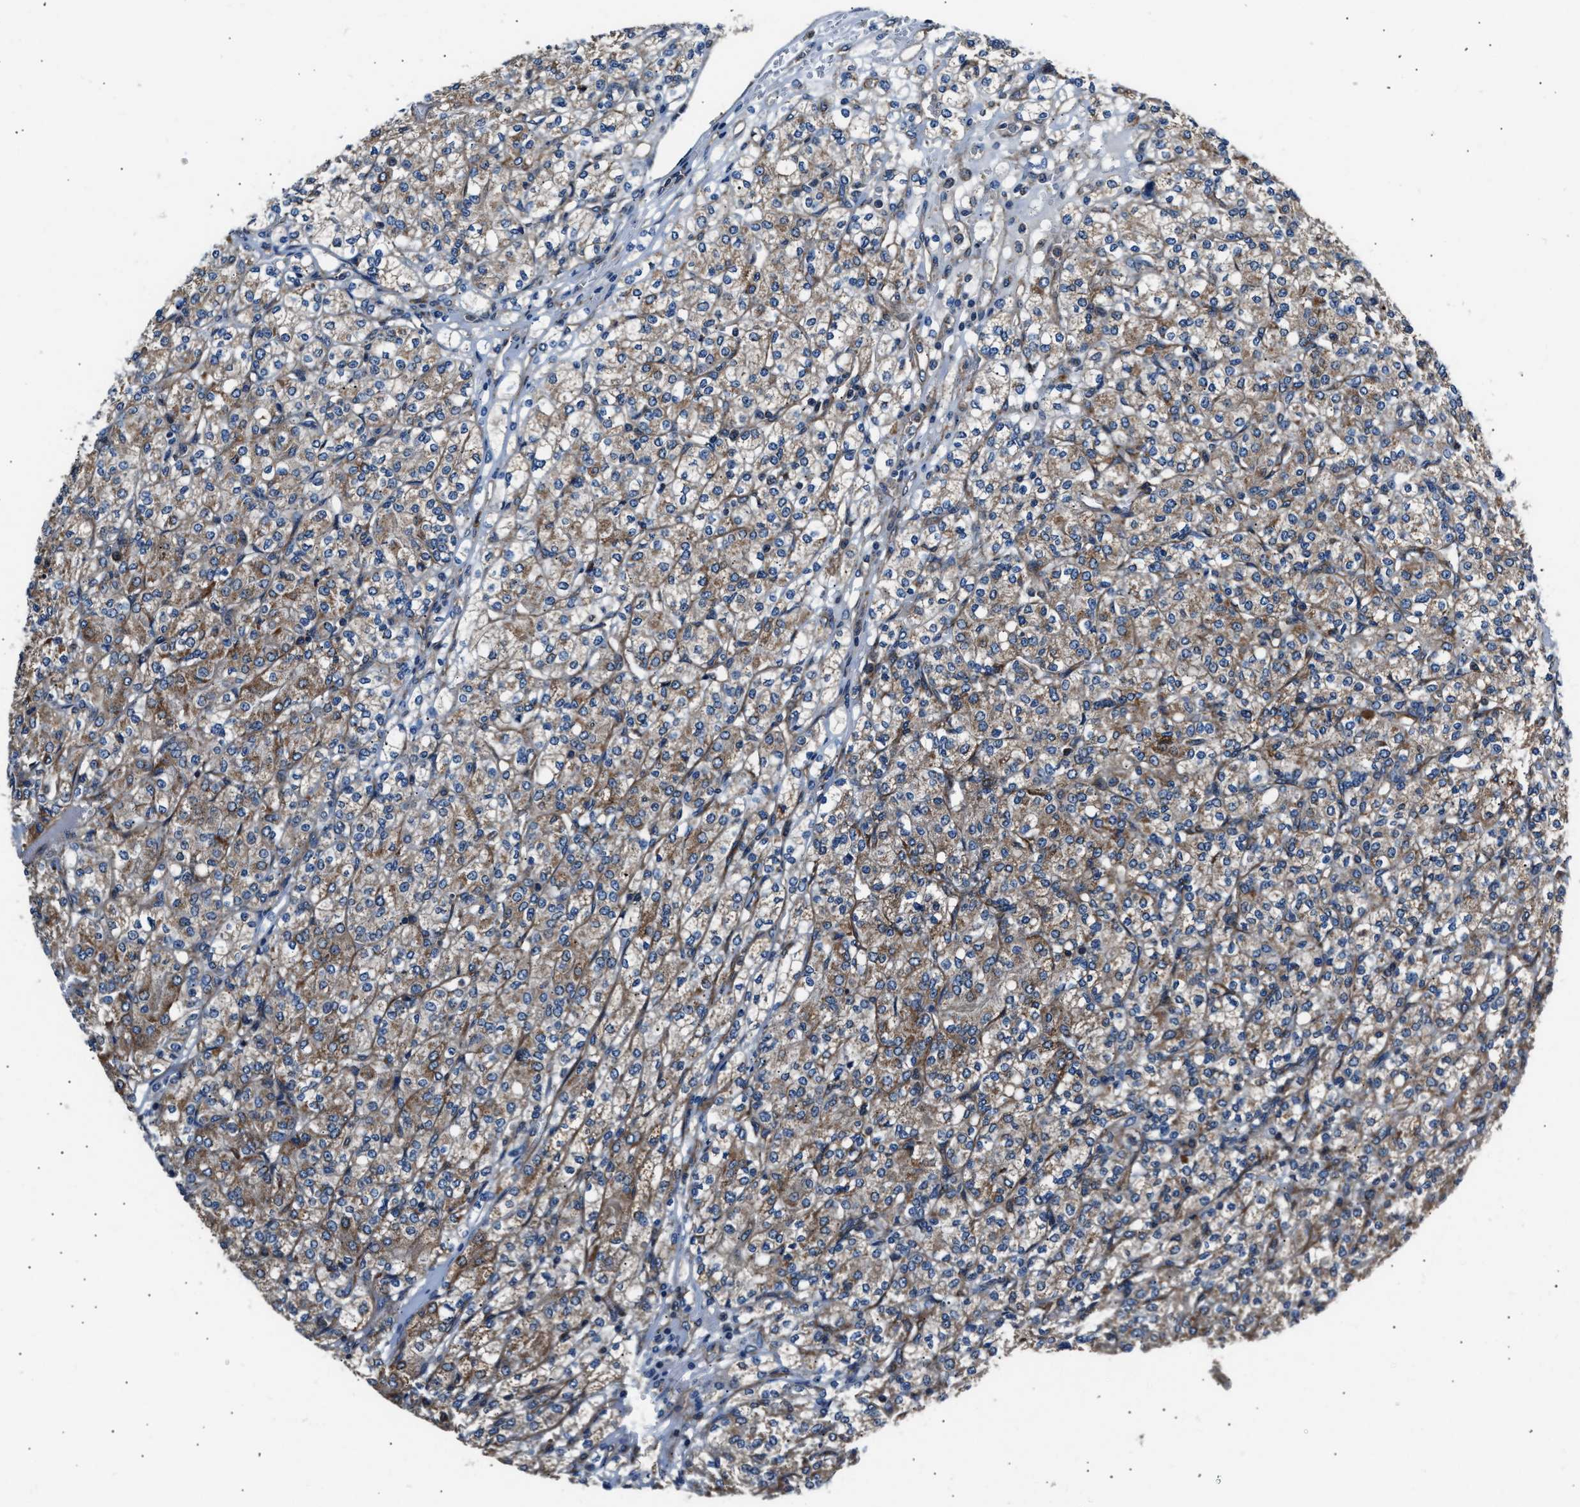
{"staining": {"intensity": "moderate", "quantity": ">75%", "location": "cytoplasmic/membranous"}, "tissue": "renal cancer", "cell_type": "Tumor cells", "image_type": "cancer", "snomed": [{"axis": "morphology", "description": "Adenocarcinoma, NOS"}, {"axis": "topography", "description": "Kidney"}], "caption": "The micrograph shows a brown stain indicating the presence of a protein in the cytoplasmic/membranous of tumor cells in renal cancer.", "gene": "GGCT", "patient": {"sex": "male", "age": 77}}